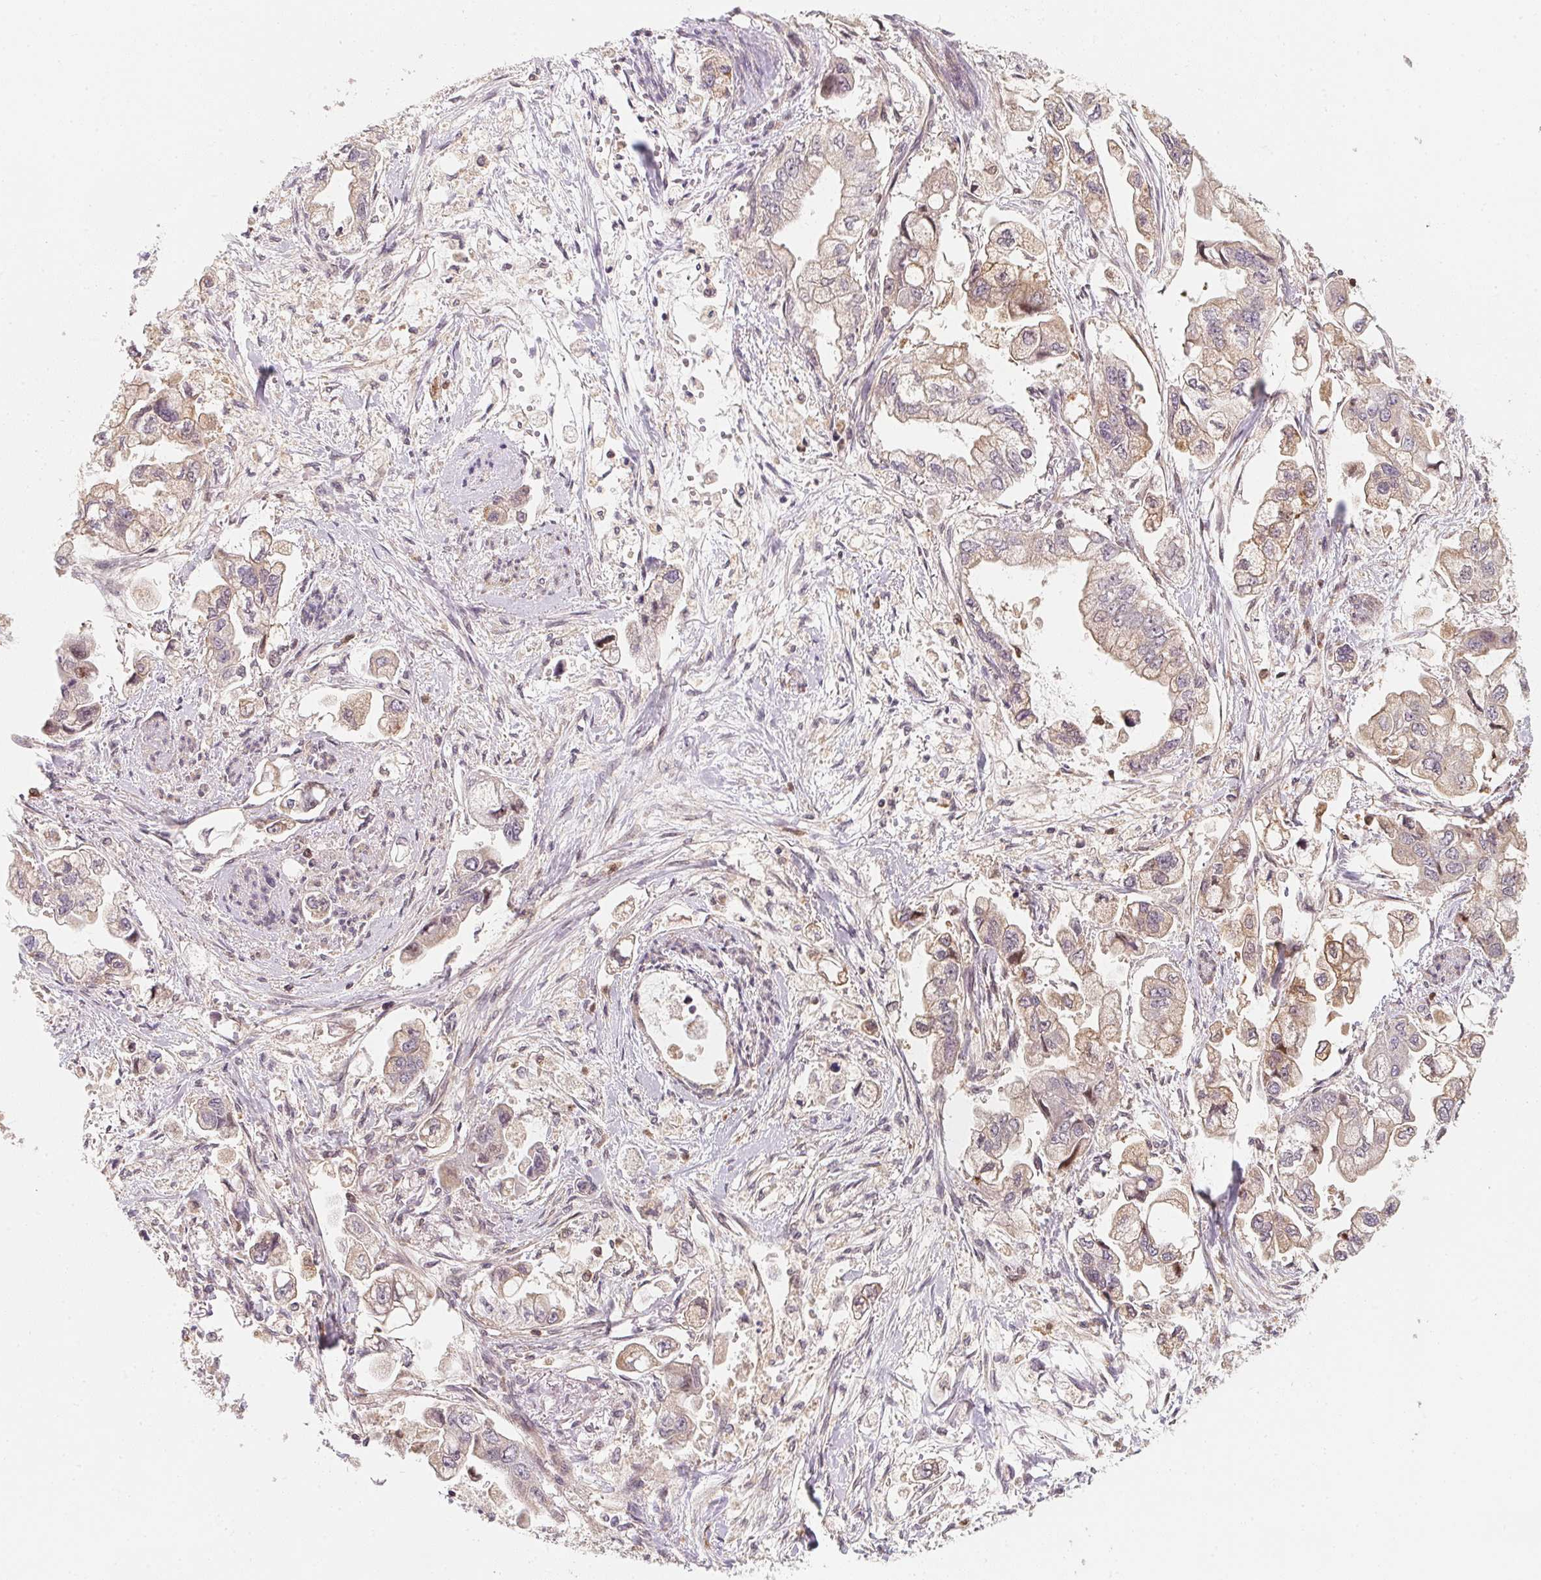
{"staining": {"intensity": "weak", "quantity": "25%-75%", "location": "cytoplasmic/membranous"}, "tissue": "stomach cancer", "cell_type": "Tumor cells", "image_type": "cancer", "snomed": [{"axis": "morphology", "description": "Normal tissue, NOS"}, {"axis": "morphology", "description": "Adenocarcinoma, NOS"}, {"axis": "topography", "description": "Stomach"}], "caption": "Protein expression analysis of human stomach cancer (adenocarcinoma) reveals weak cytoplasmic/membranous expression in about 25%-75% of tumor cells. (DAB = brown stain, brightfield microscopy at high magnification).", "gene": "ANKRD13A", "patient": {"sex": "male", "age": 62}}